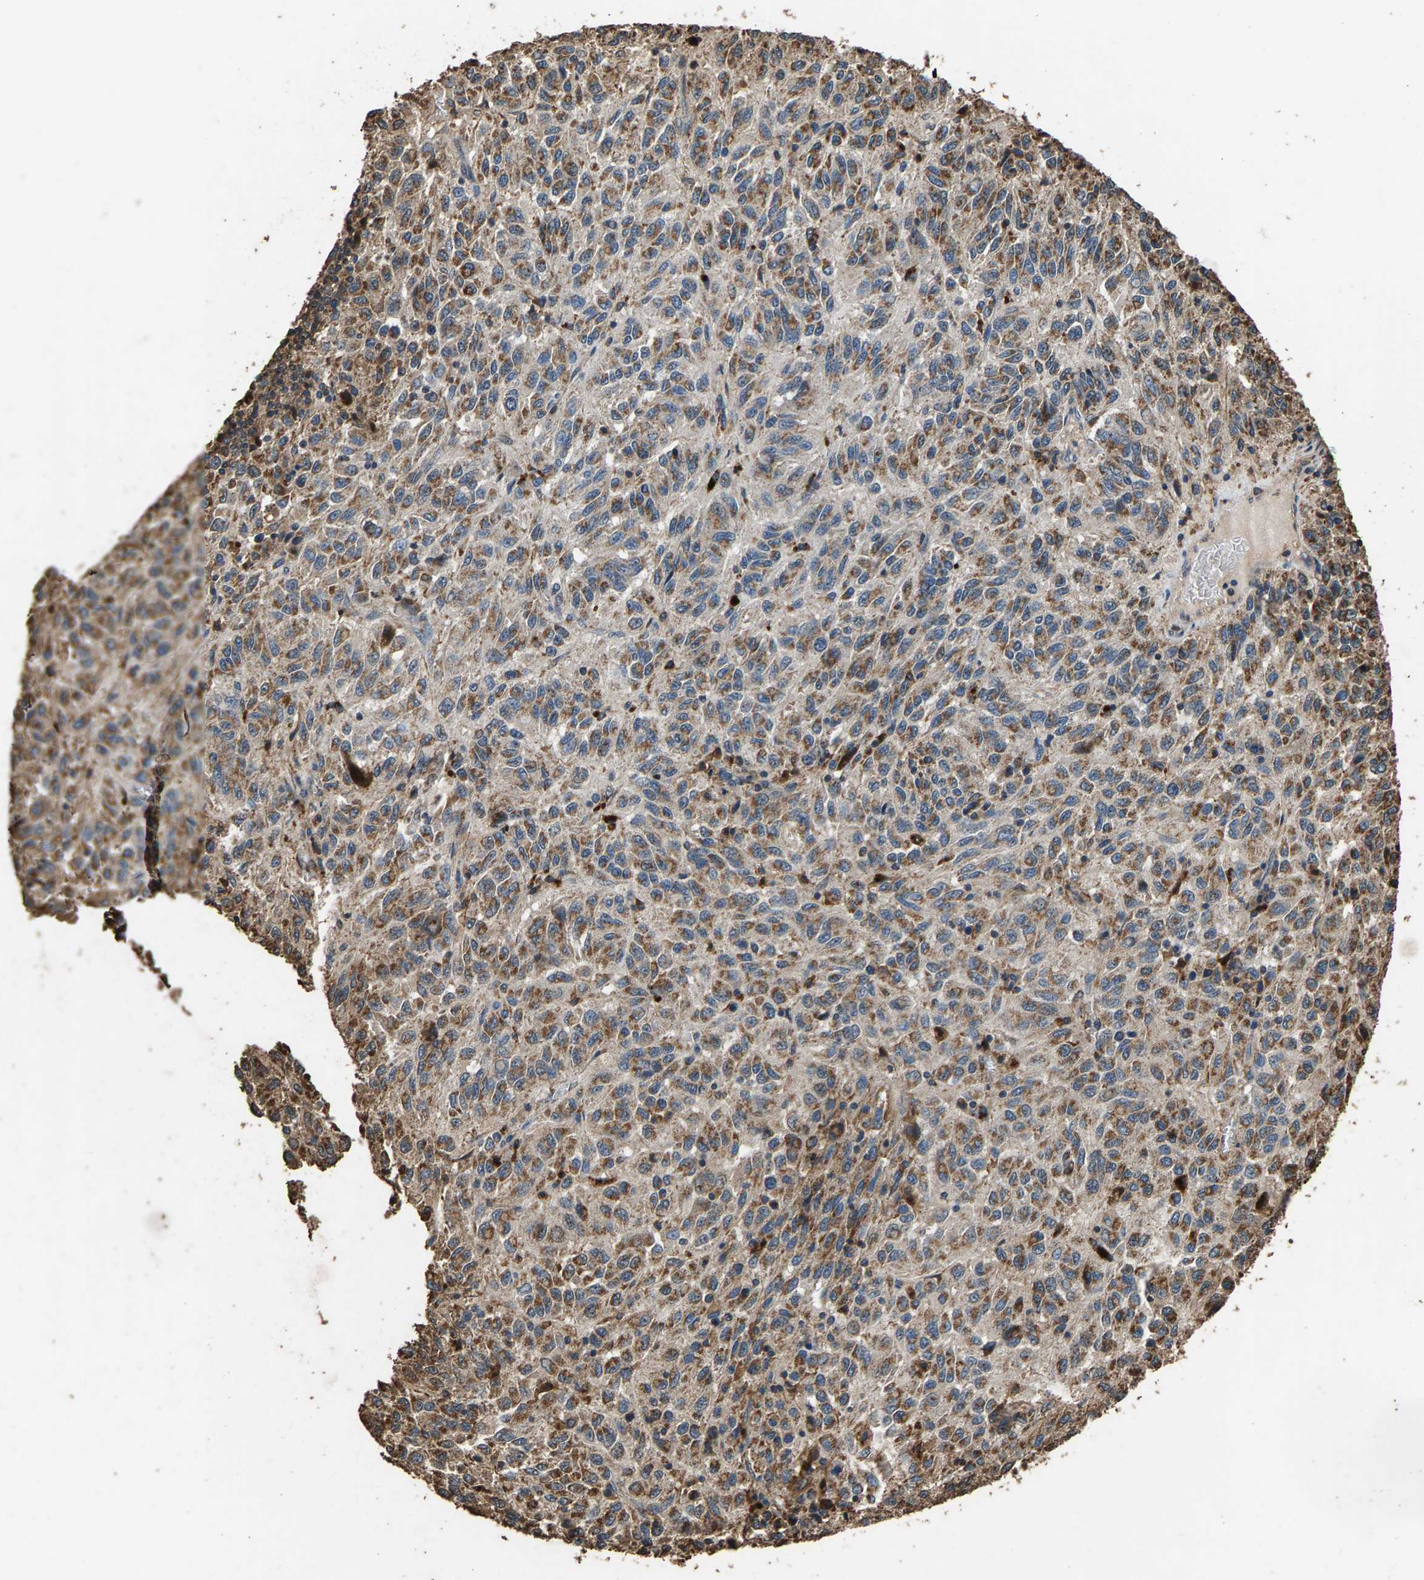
{"staining": {"intensity": "moderate", "quantity": ">75%", "location": "cytoplasmic/membranous"}, "tissue": "melanoma", "cell_type": "Tumor cells", "image_type": "cancer", "snomed": [{"axis": "morphology", "description": "Malignant melanoma, Metastatic site"}, {"axis": "topography", "description": "Lung"}], "caption": "A brown stain shows moderate cytoplasmic/membranous expression of a protein in human malignant melanoma (metastatic site) tumor cells. (DAB (3,3'-diaminobenzidine) IHC with brightfield microscopy, high magnification).", "gene": "MRPL27", "patient": {"sex": "male", "age": 64}}